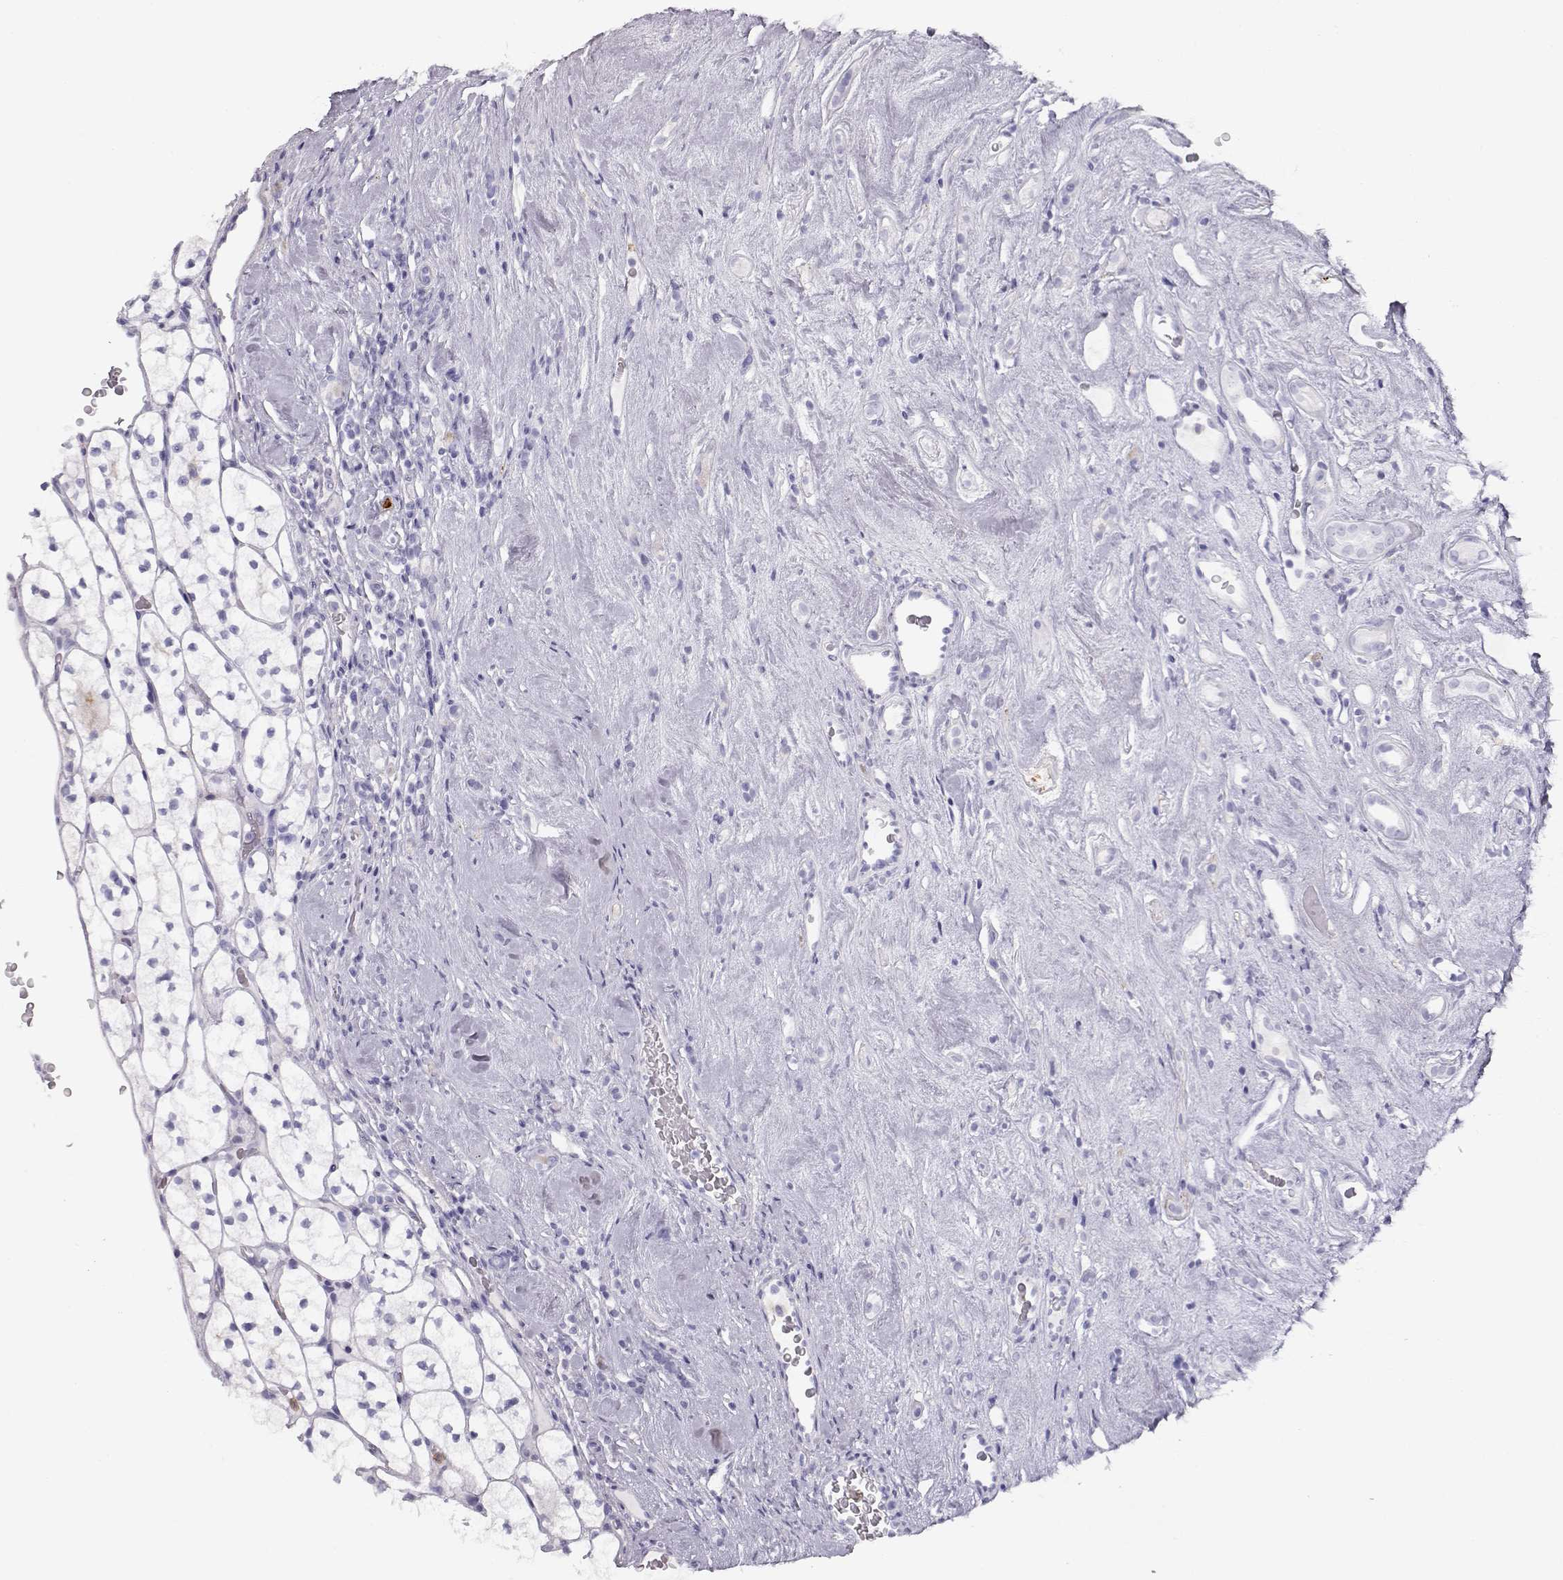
{"staining": {"intensity": "negative", "quantity": "none", "location": "none"}, "tissue": "renal cancer", "cell_type": "Tumor cells", "image_type": "cancer", "snomed": [{"axis": "morphology", "description": "Adenocarcinoma, NOS"}, {"axis": "topography", "description": "Kidney"}], "caption": "Tumor cells show no significant protein staining in adenocarcinoma (renal). (Brightfield microscopy of DAB immunohistochemistry (IHC) at high magnification).", "gene": "MIP", "patient": {"sex": "female", "age": 89}}